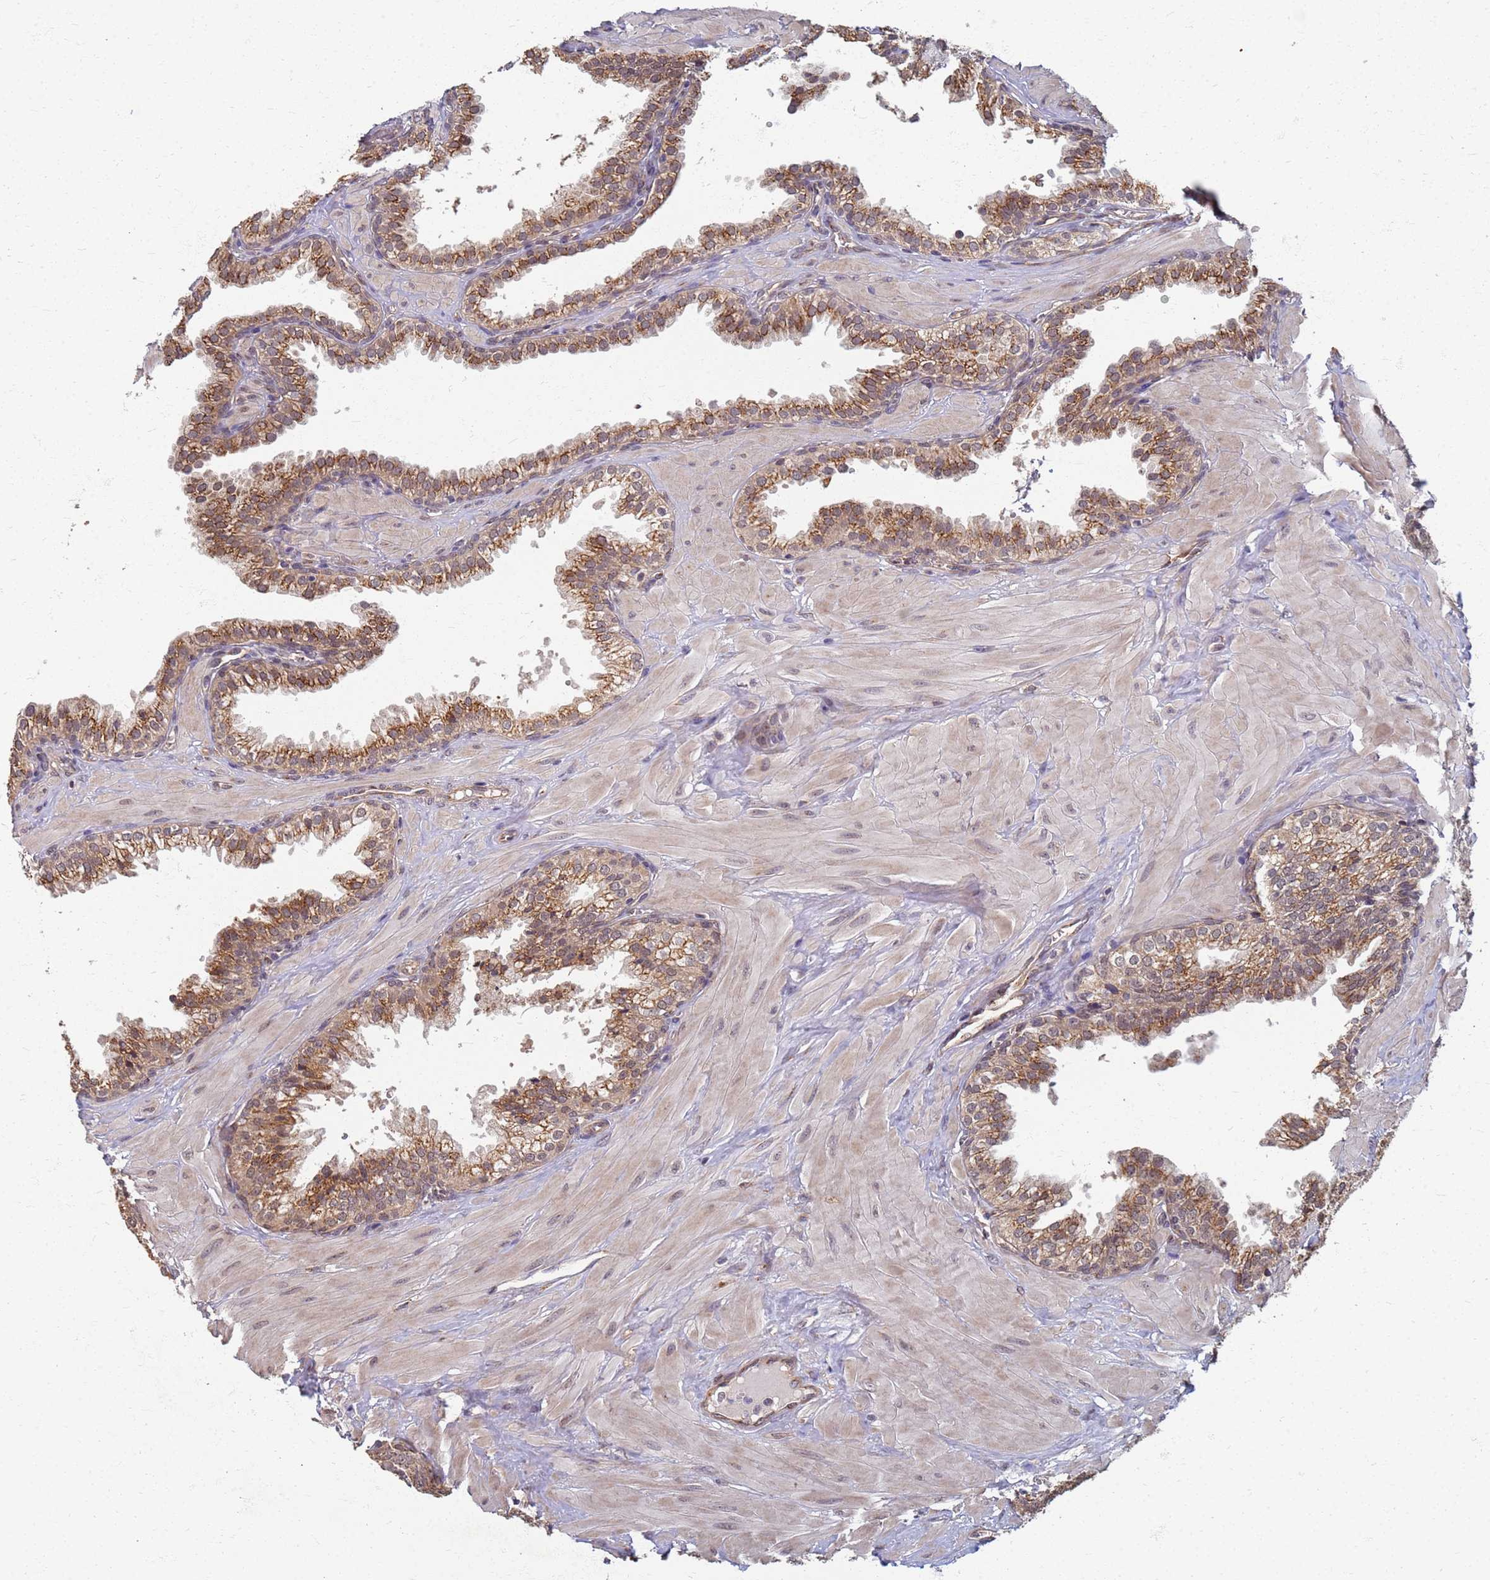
{"staining": {"intensity": "moderate", "quantity": ">75%", "location": "cytoplasmic/membranous"}, "tissue": "prostate", "cell_type": "Glandular cells", "image_type": "normal", "snomed": [{"axis": "morphology", "description": "Normal tissue, NOS"}, {"axis": "topography", "description": "Prostate"}, {"axis": "topography", "description": "Peripheral nerve tissue"}], "caption": "Protein expression analysis of unremarkable prostate displays moderate cytoplasmic/membranous staining in about >75% of glandular cells. Using DAB (3,3'-diaminobenzidine) (brown) and hematoxylin (blue) stains, captured at high magnification using brightfield microscopy.", "gene": "ITGB4", "patient": {"sex": "male", "age": 55}}